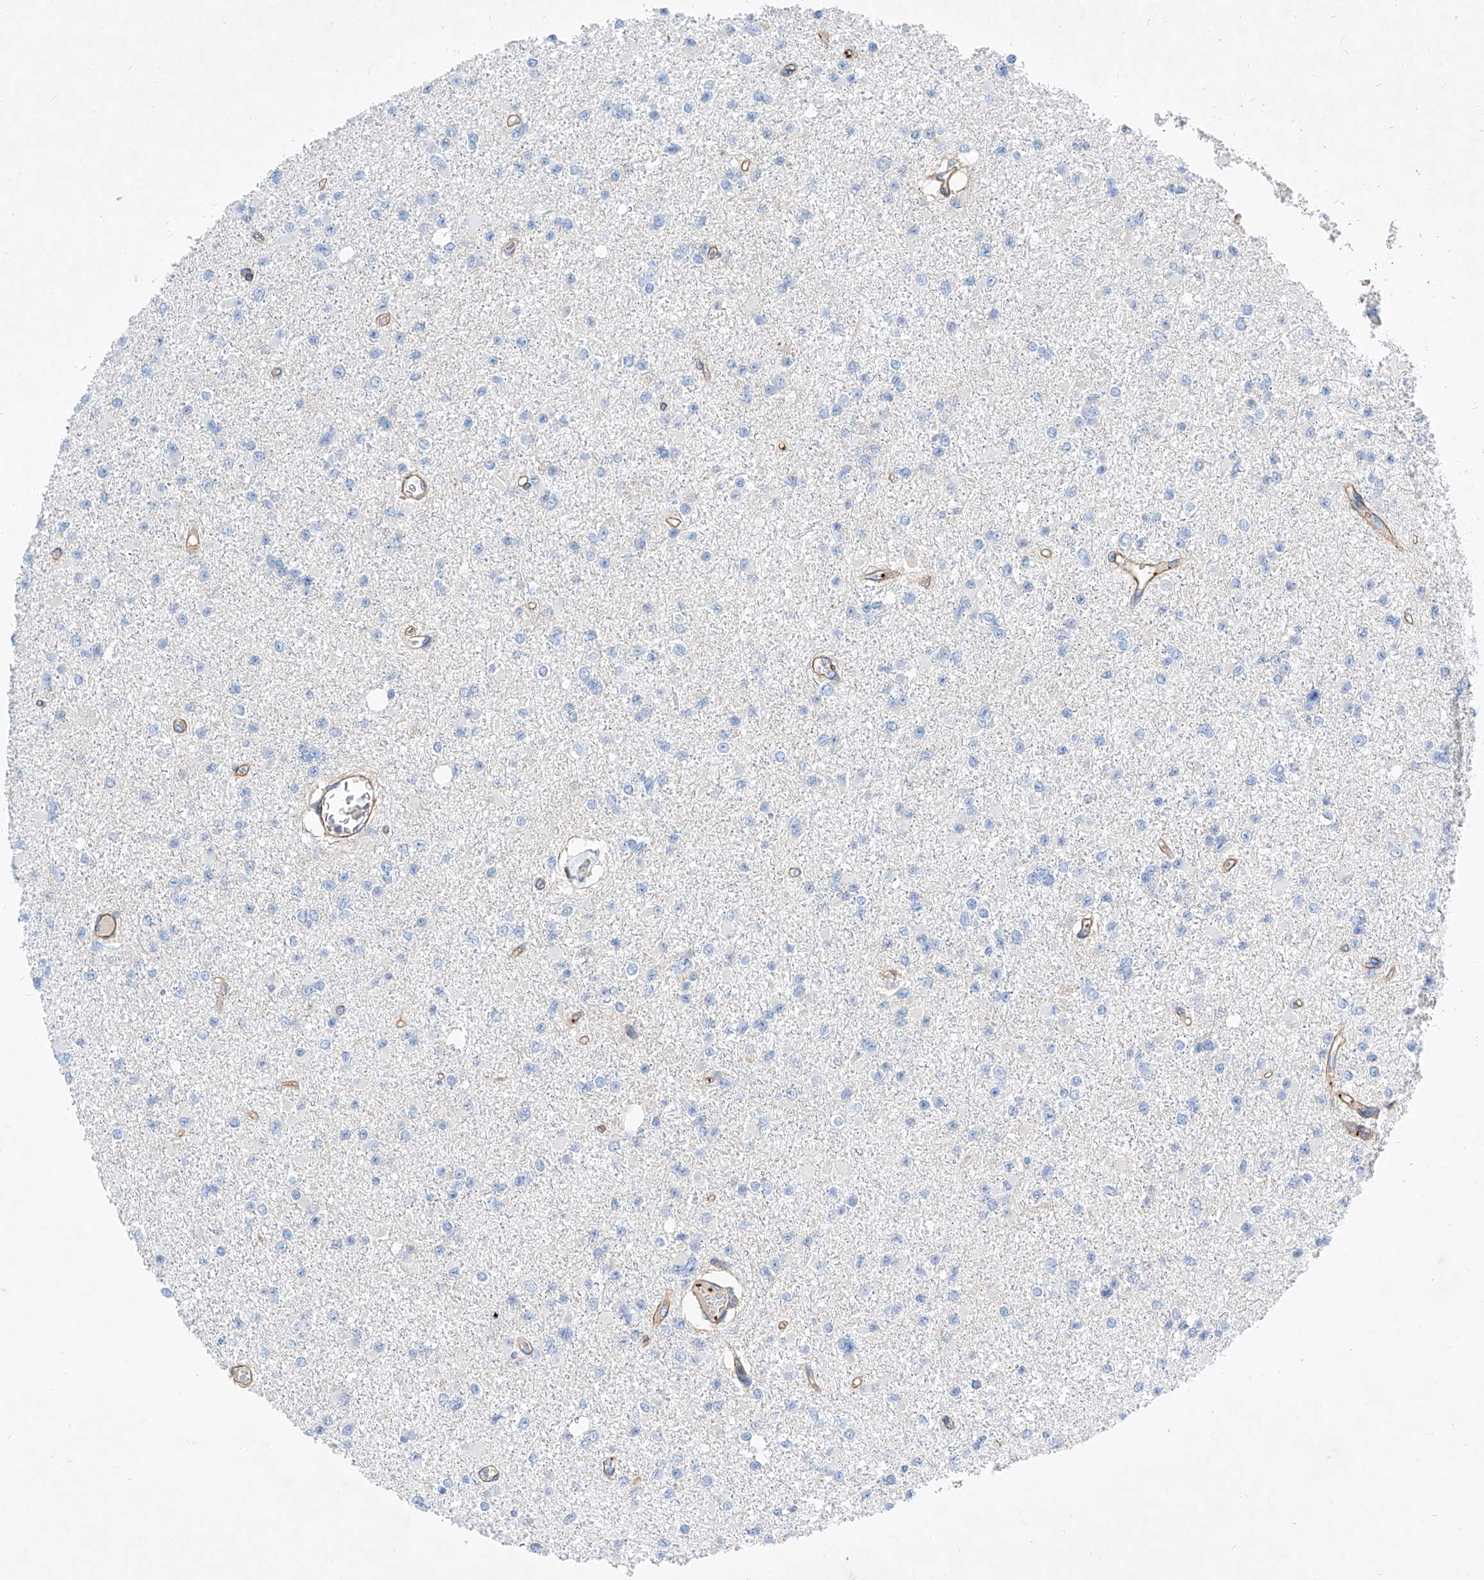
{"staining": {"intensity": "negative", "quantity": "none", "location": "none"}, "tissue": "glioma", "cell_type": "Tumor cells", "image_type": "cancer", "snomed": [{"axis": "morphology", "description": "Glioma, malignant, Low grade"}, {"axis": "topography", "description": "Brain"}], "caption": "DAB immunohistochemical staining of glioma displays no significant expression in tumor cells. (Brightfield microscopy of DAB immunohistochemistry at high magnification).", "gene": "TAS2R60", "patient": {"sex": "female", "age": 22}}